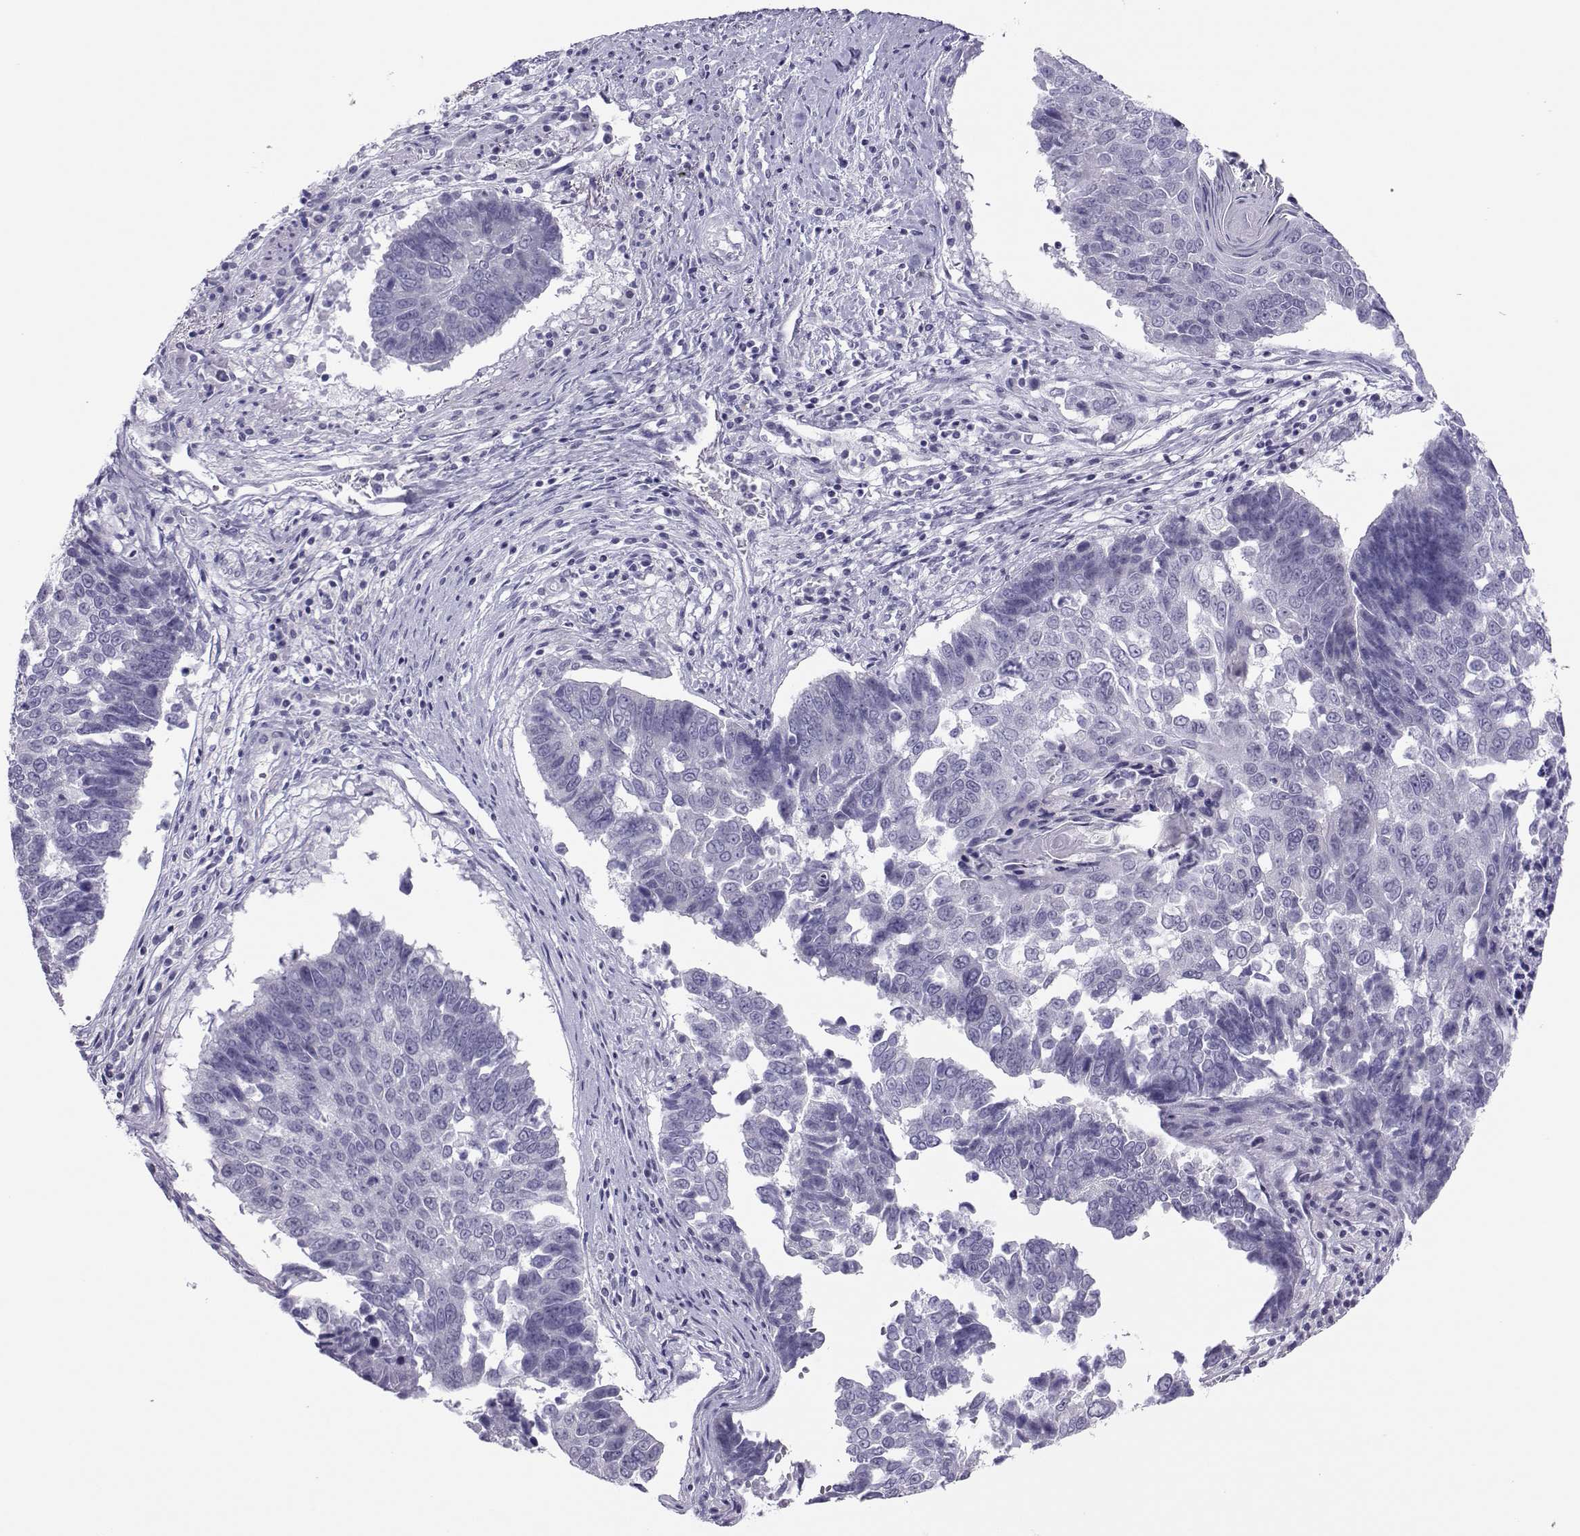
{"staining": {"intensity": "negative", "quantity": "none", "location": "none"}, "tissue": "lung cancer", "cell_type": "Tumor cells", "image_type": "cancer", "snomed": [{"axis": "morphology", "description": "Squamous cell carcinoma, NOS"}, {"axis": "topography", "description": "Lung"}], "caption": "Human lung cancer stained for a protein using immunohistochemistry (IHC) exhibits no expression in tumor cells.", "gene": "TRPM7", "patient": {"sex": "male", "age": 73}}